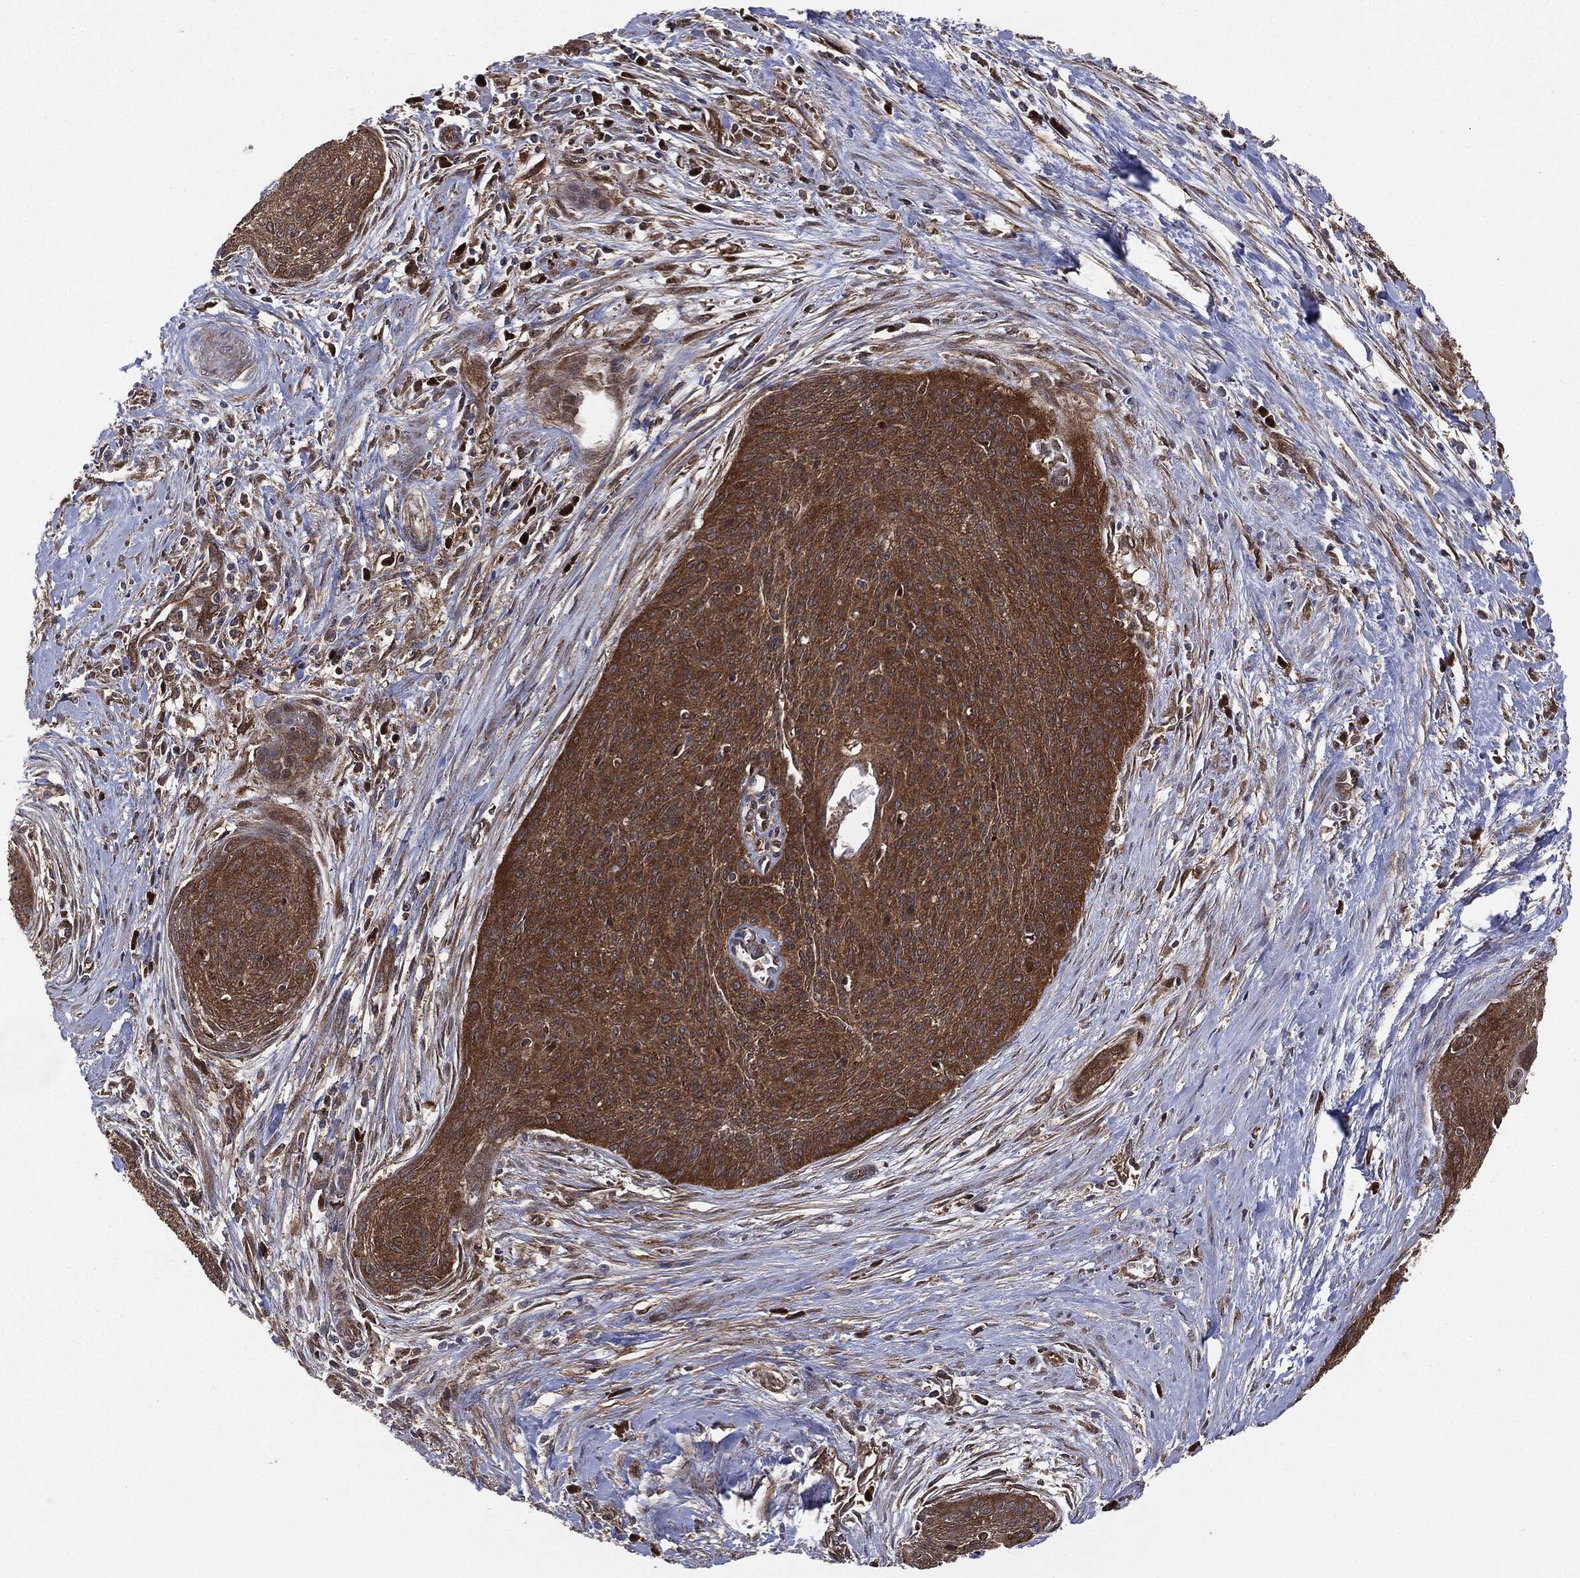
{"staining": {"intensity": "strong", "quantity": ">75%", "location": "cytoplasmic/membranous"}, "tissue": "cervical cancer", "cell_type": "Tumor cells", "image_type": "cancer", "snomed": [{"axis": "morphology", "description": "Squamous cell carcinoma, NOS"}, {"axis": "topography", "description": "Cervix"}], "caption": "Human cervical squamous cell carcinoma stained with a brown dye demonstrates strong cytoplasmic/membranous positive expression in approximately >75% of tumor cells.", "gene": "NME1", "patient": {"sex": "female", "age": 55}}